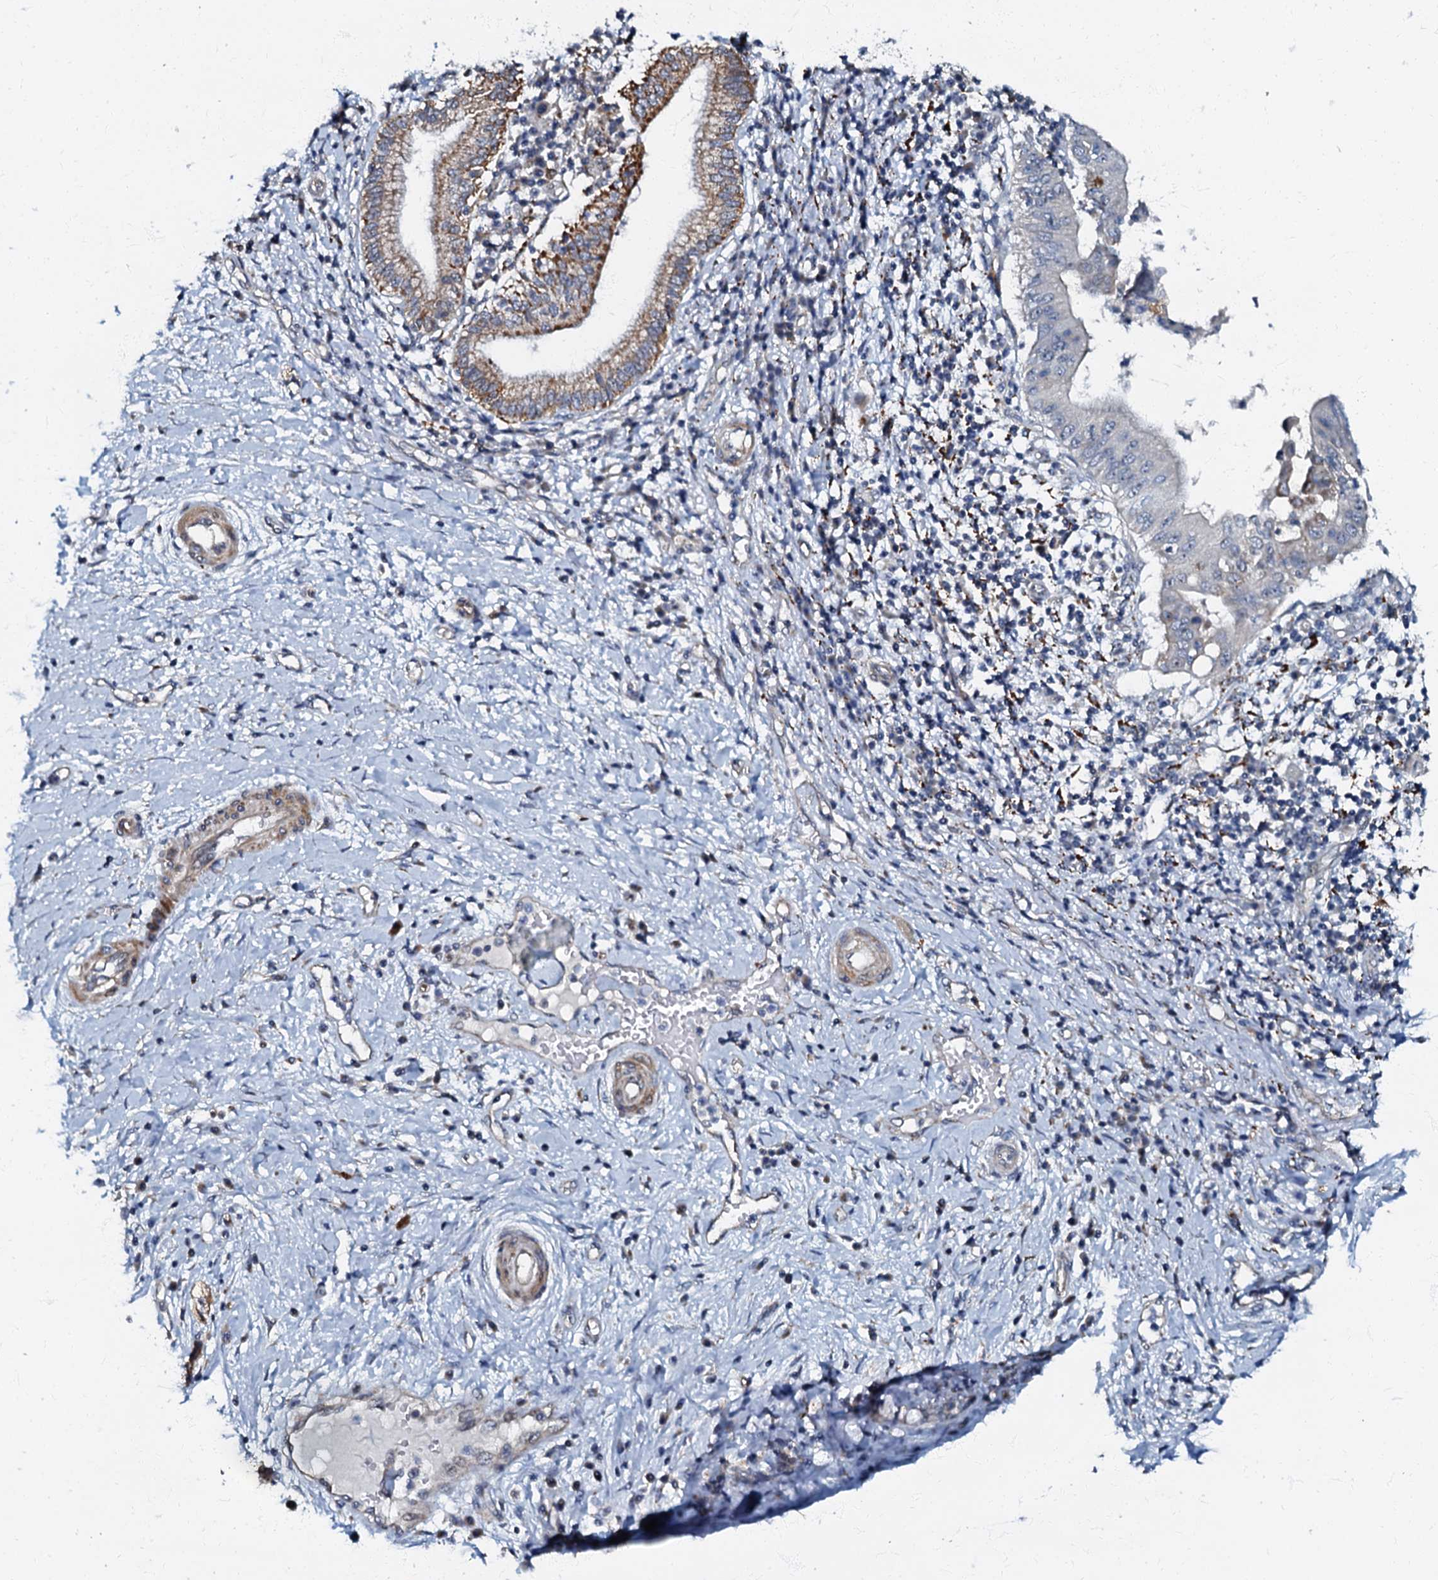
{"staining": {"intensity": "negative", "quantity": "none", "location": "none"}, "tissue": "pancreatic cancer", "cell_type": "Tumor cells", "image_type": "cancer", "snomed": [{"axis": "morphology", "description": "Adenocarcinoma, NOS"}, {"axis": "topography", "description": "Pancreas"}], "caption": "IHC of human pancreatic cancer (adenocarcinoma) exhibits no expression in tumor cells.", "gene": "OLAH", "patient": {"sex": "male", "age": 68}}